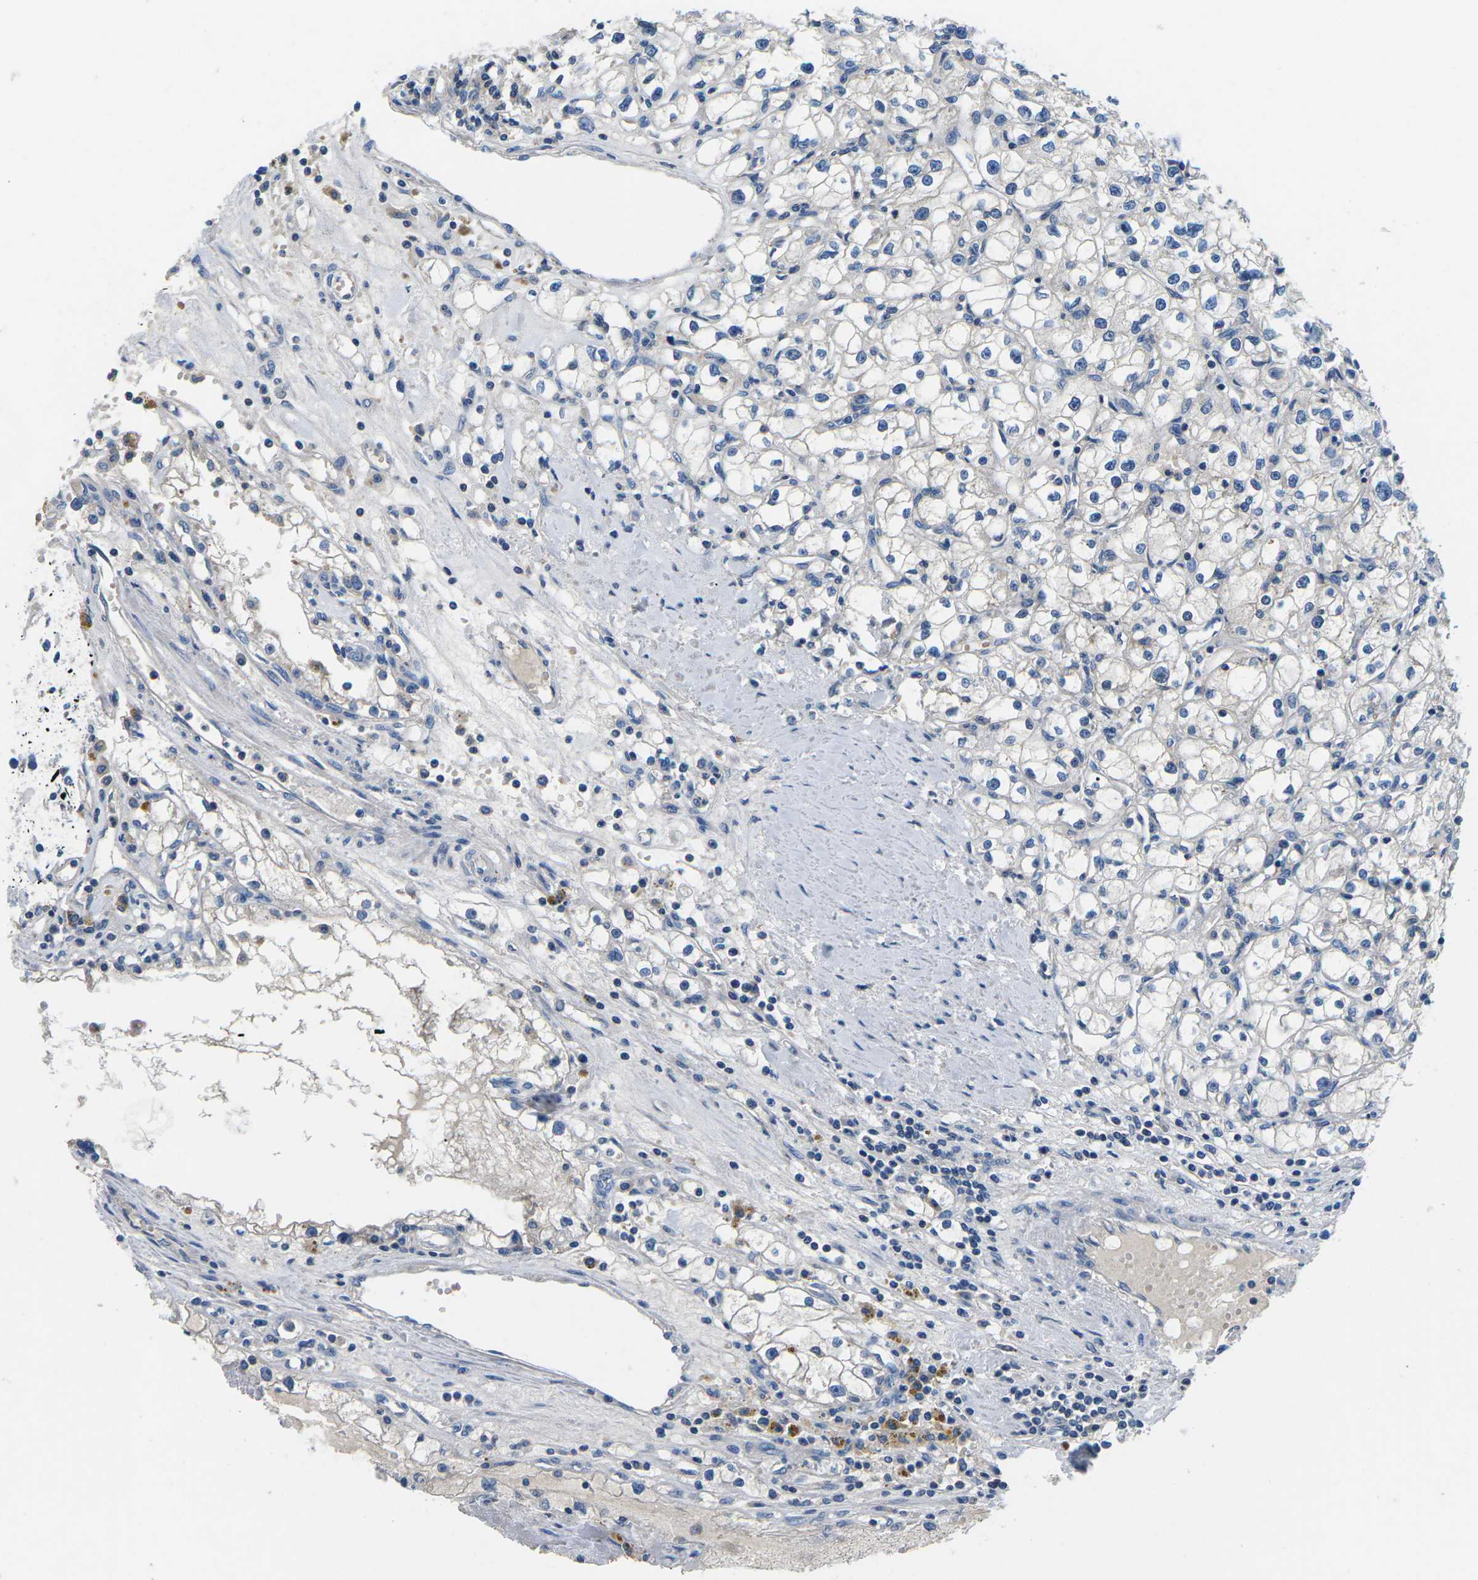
{"staining": {"intensity": "negative", "quantity": "none", "location": "none"}, "tissue": "renal cancer", "cell_type": "Tumor cells", "image_type": "cancer", "snomed": [{"axis": "morphology", "description": "Adenocarcinoma, NOS"}, {"axis": "topography", "description": "Kidney"}], "caption": "Immunohistochemistry of renal cancer (adenocarcinoma) exhibits no expression in tumor cells. The staining was performed using DAB to visualize the protein expression in brown, while the nuclei were stained in blue with hematoxylin (Magnification: 20x).", "gene": "PDCD6IP", "patient": {"sex": "male", "age": 56}}